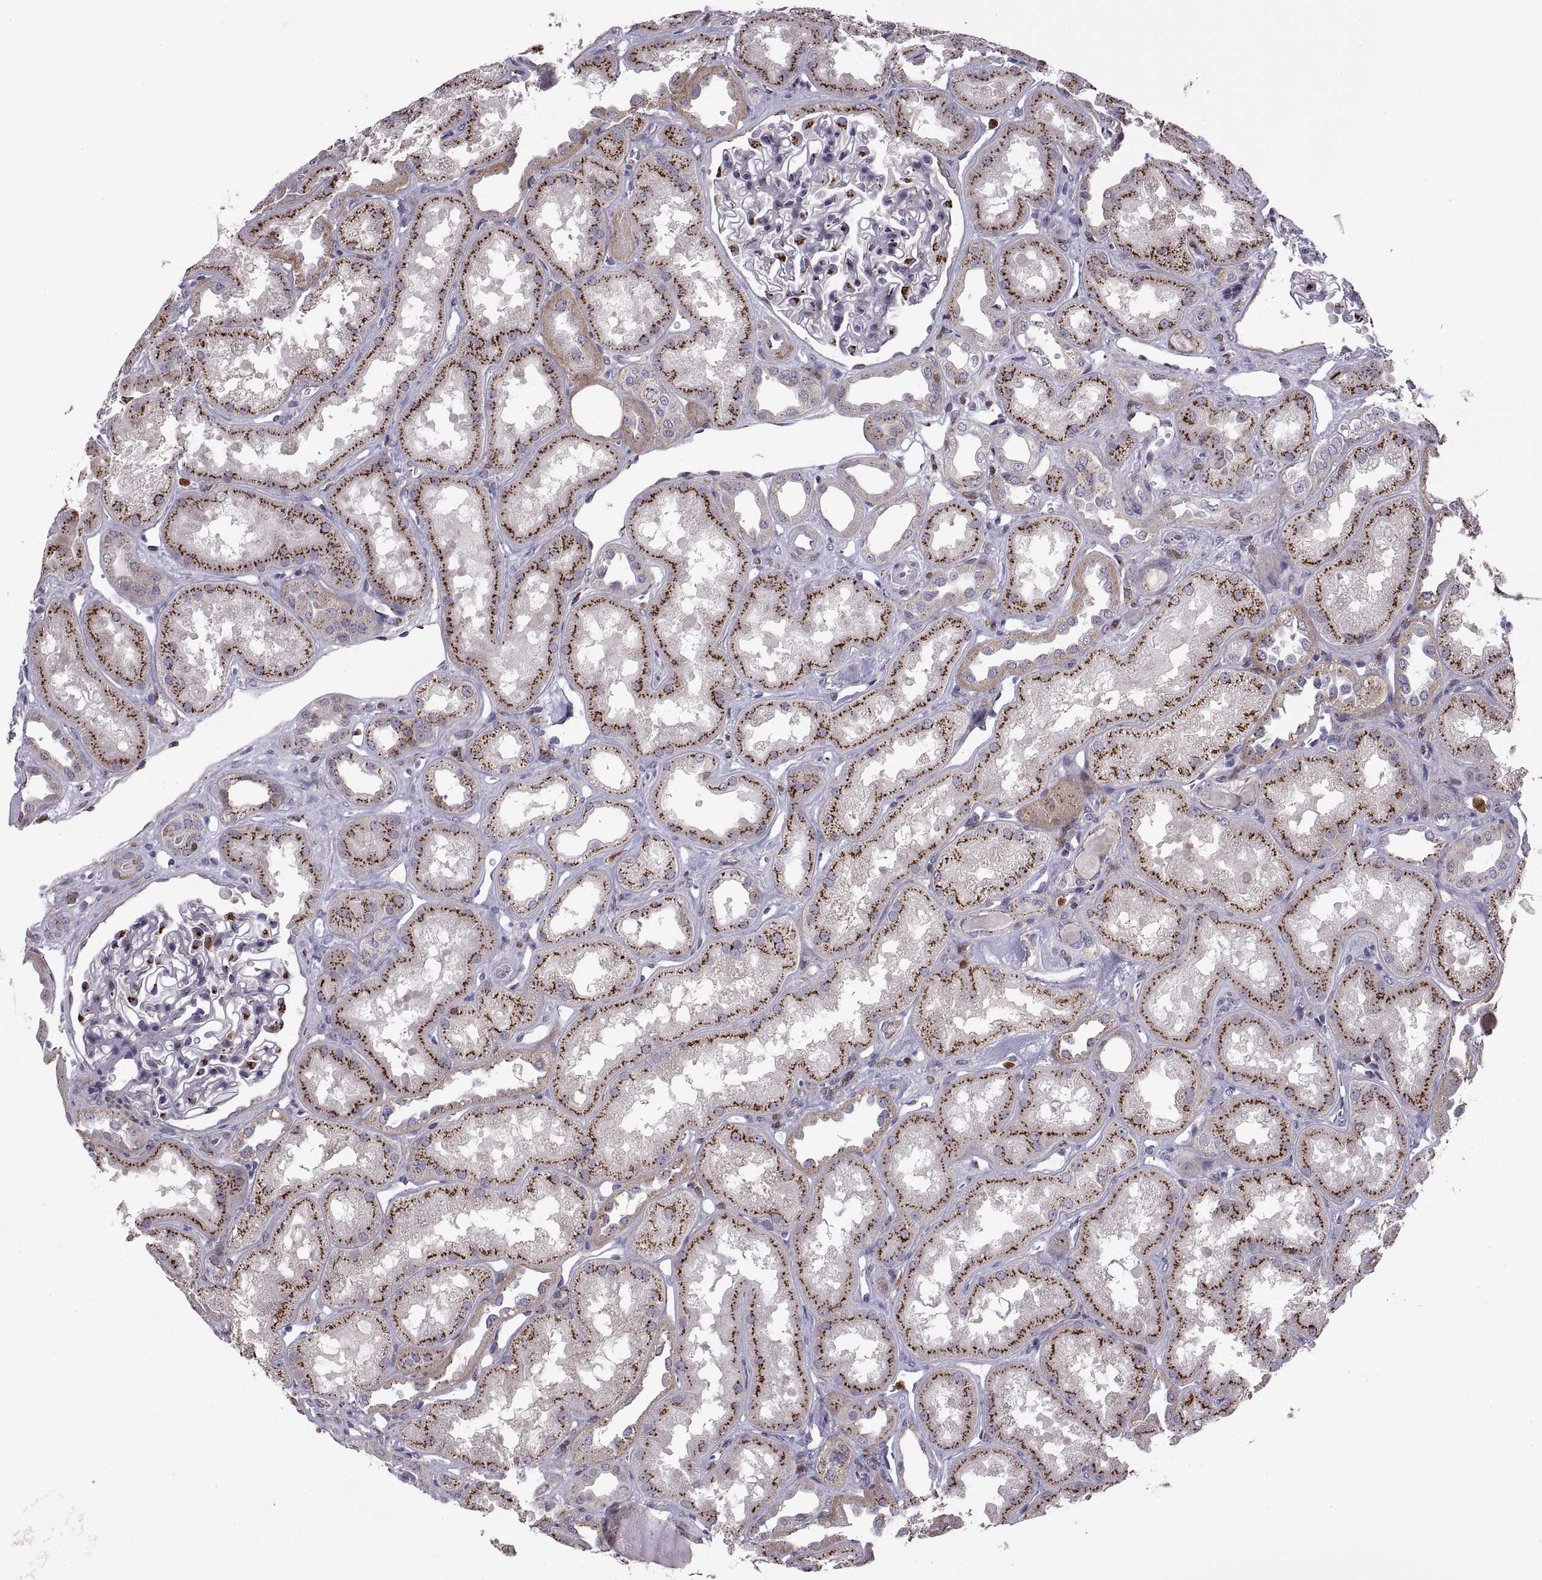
{"staining": {"intensity": "strong", "quantity": "<25%", "location": "cytoplasmic/membranous"}, "tissue": "kidney", "cell_type": "Cells in glomeruli", "image_type": "normal", "snomed": [{"axis": "morphology", "description": "Normal tissue, NOS"}, {"axis": "topography", "description": "Kidney"}], "caption": "IHC photomicrograph of benign kidney: kidney stained using immunohistochemistry (IHC) shows medium levels of strong protein expression localized specifically in the cytoplasmic/membranous of cells in glomeruli, appearing as a cytoplasmic/membranous brown color.", "gene": "ACAP1", "patient": {"sex": "male", "age": 61}}